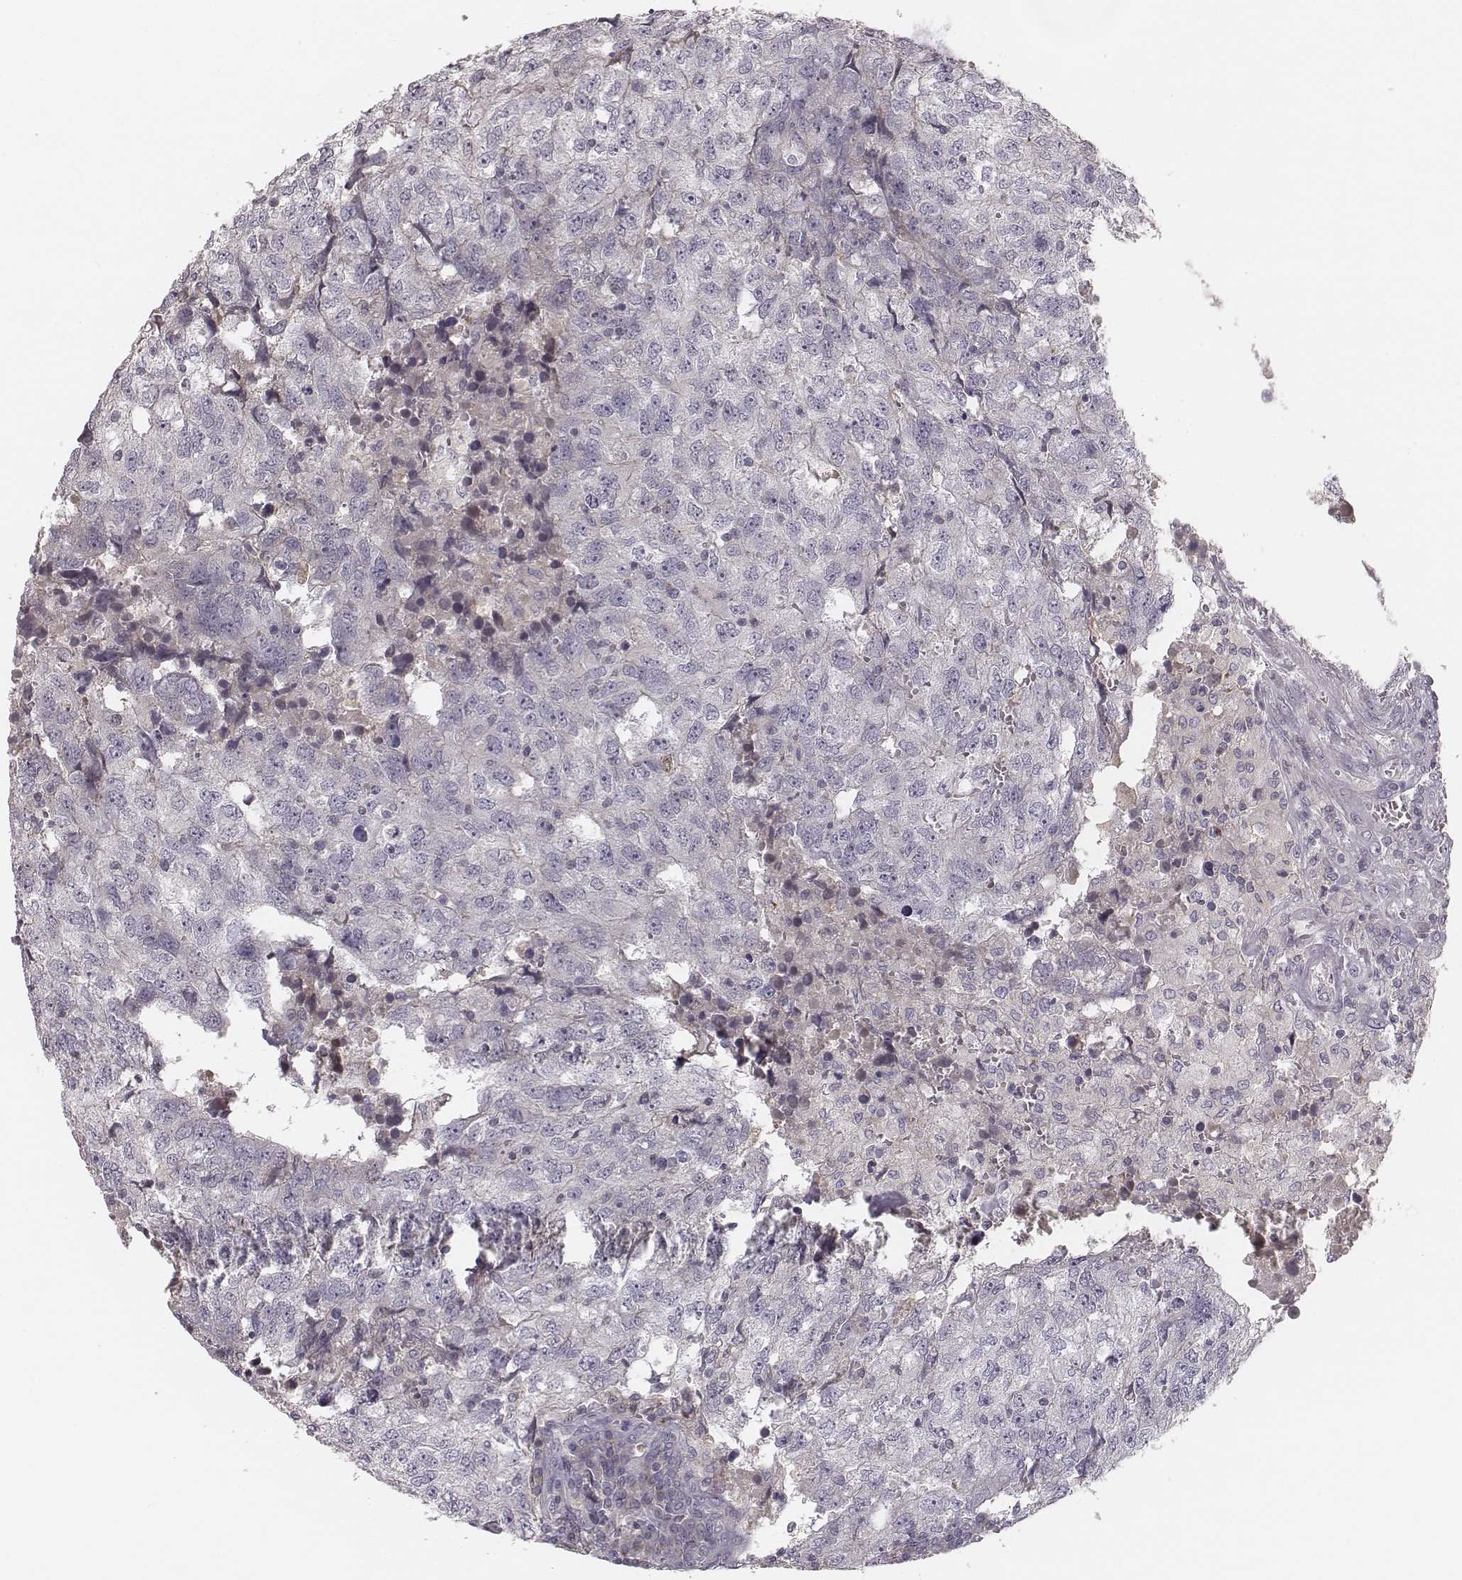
{"staining": {"intensity": "negative", "quantity": "none", "location": "none"}, "tissue": "breast cancer", "cell_type": "Tumor cells", "image_type": "cancer", "snomed": [{"axis": "morphology", "description": "Duct carcinoma"}, {"axis": "topography", "description": "Breast"}], "caption": "Immunohistochemical staining of human breast cancer reveals no significant staining in tumor cells.", "gene": "SDCBP2", "patient": {"sex": "female", "age": 30}}